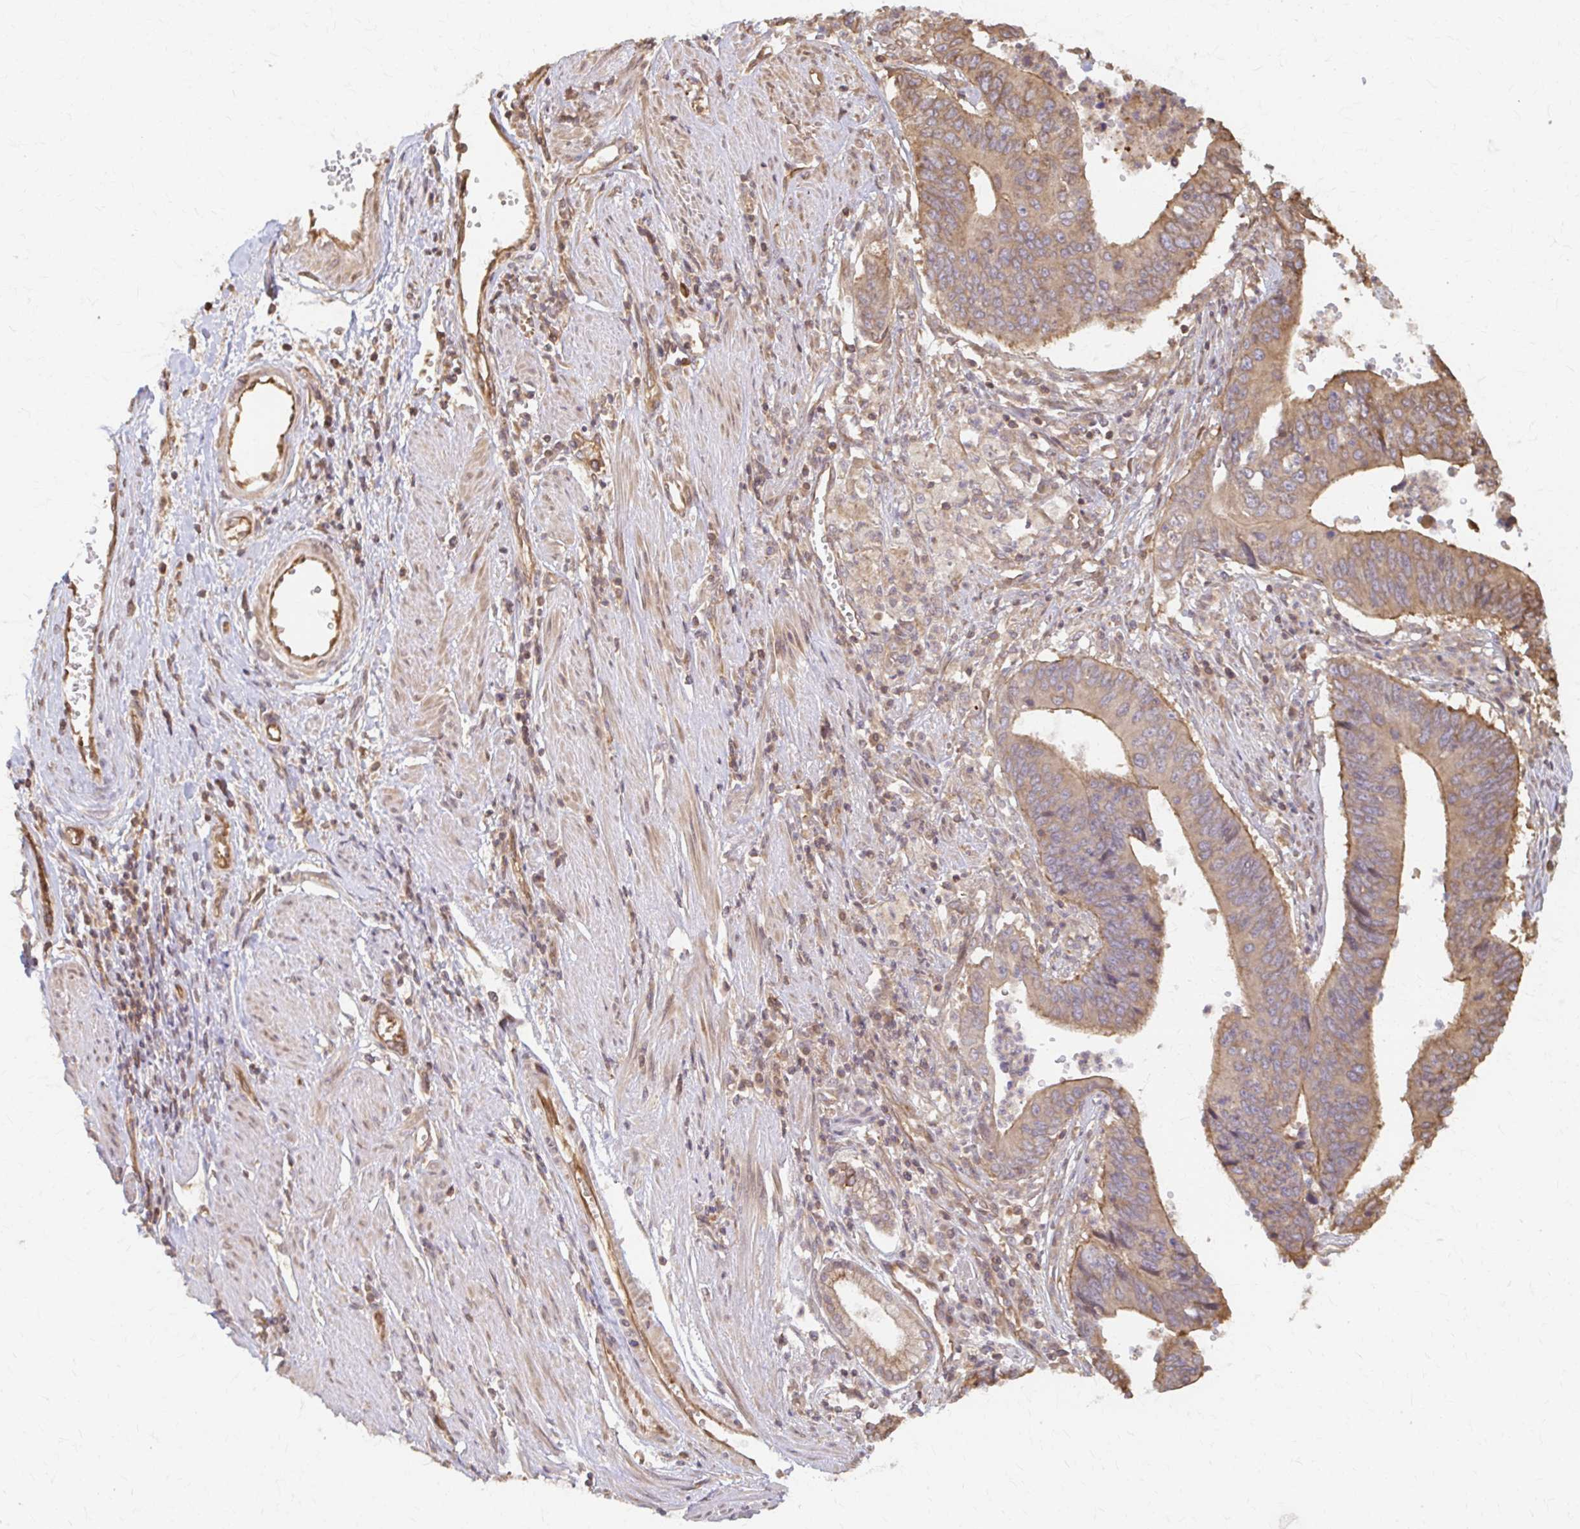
{"staining": {"intensity": "moderate", "quantity": ">75%", "location": "cytoplasmic/membranous"}, "tissue": "stomach cancer", "cell_type": "Tumor cells", "image_type": "cancer", "snomed": [{"axis": "morphology", "description": "Adenocarcinoma, NOS"}, {"axis": "topography", "description": "Stomach"}], "caption": "The photomicrograph exhibits staining of stomach adenocarcinoma, revealing moderate cytoplasmic/membranous protein positivity (brown color) within tumor cells. (DAB (3,3'-diaminobenzidine) = brown stain, brightfield microscopy at high magnification).", "gene": "ARHGAP35", "patient": {"sex": "male", "age": 59}}